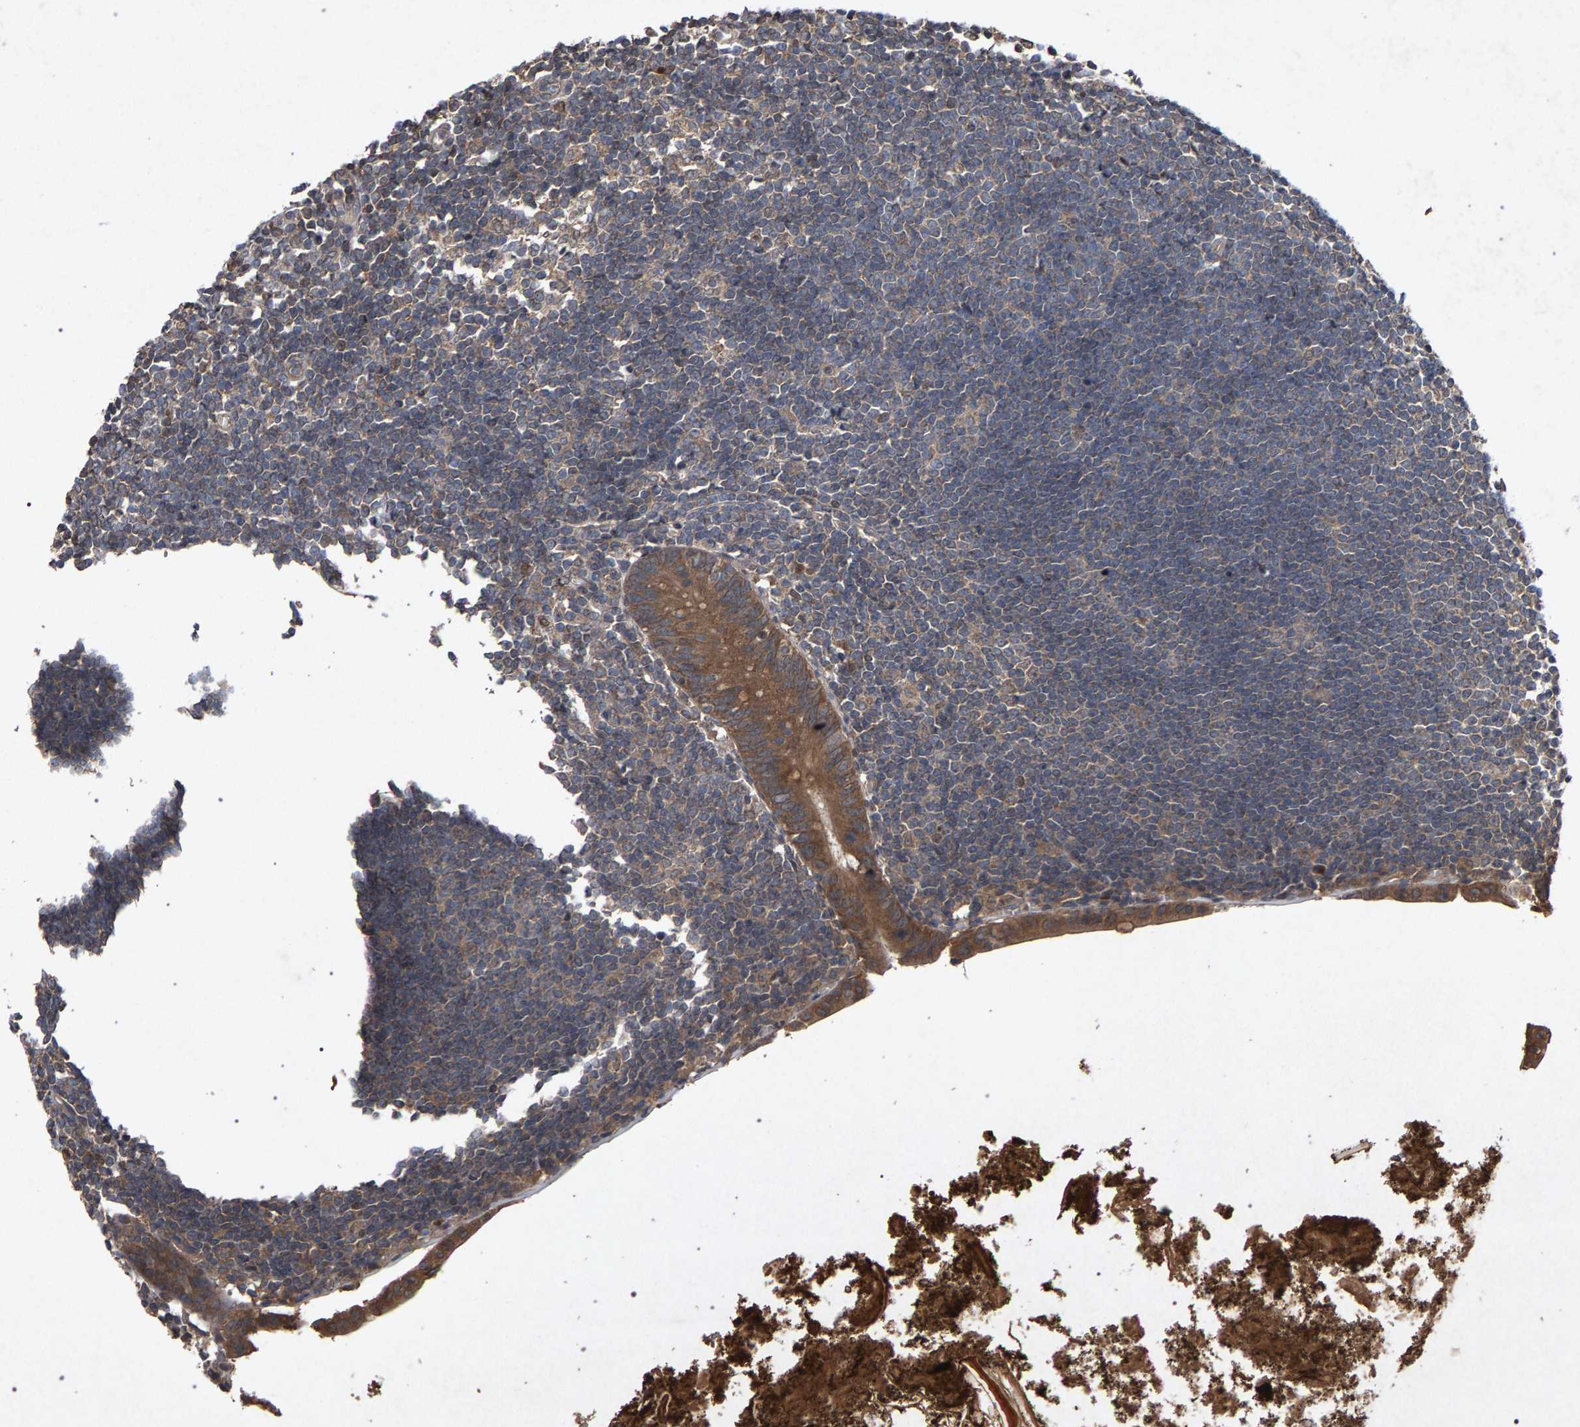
{"staining": {"intensity": "moderate", "quantity": ">75%", "location": "cytoplasmic/membranous"}, "tissue": "appendix", "cell_type": "Glandular cells", "image_type": "normal", "snomed": [{"axis": "morphology", "description": "Normal tissue, NOS"}, {"axis": "topography", "description": "Appendix"}], "caption": "Protein expression analysis of normal human appendix reveals moderate cytoplasmic/membranous positivity in about >75% of glandular cells. Using DAB (brown) and hematoxylin (blue) stains, captured at high magnification using brightfield microscopy.", "gene": "SLC4A4", "patient": {"sex": "female", "age": 50}}